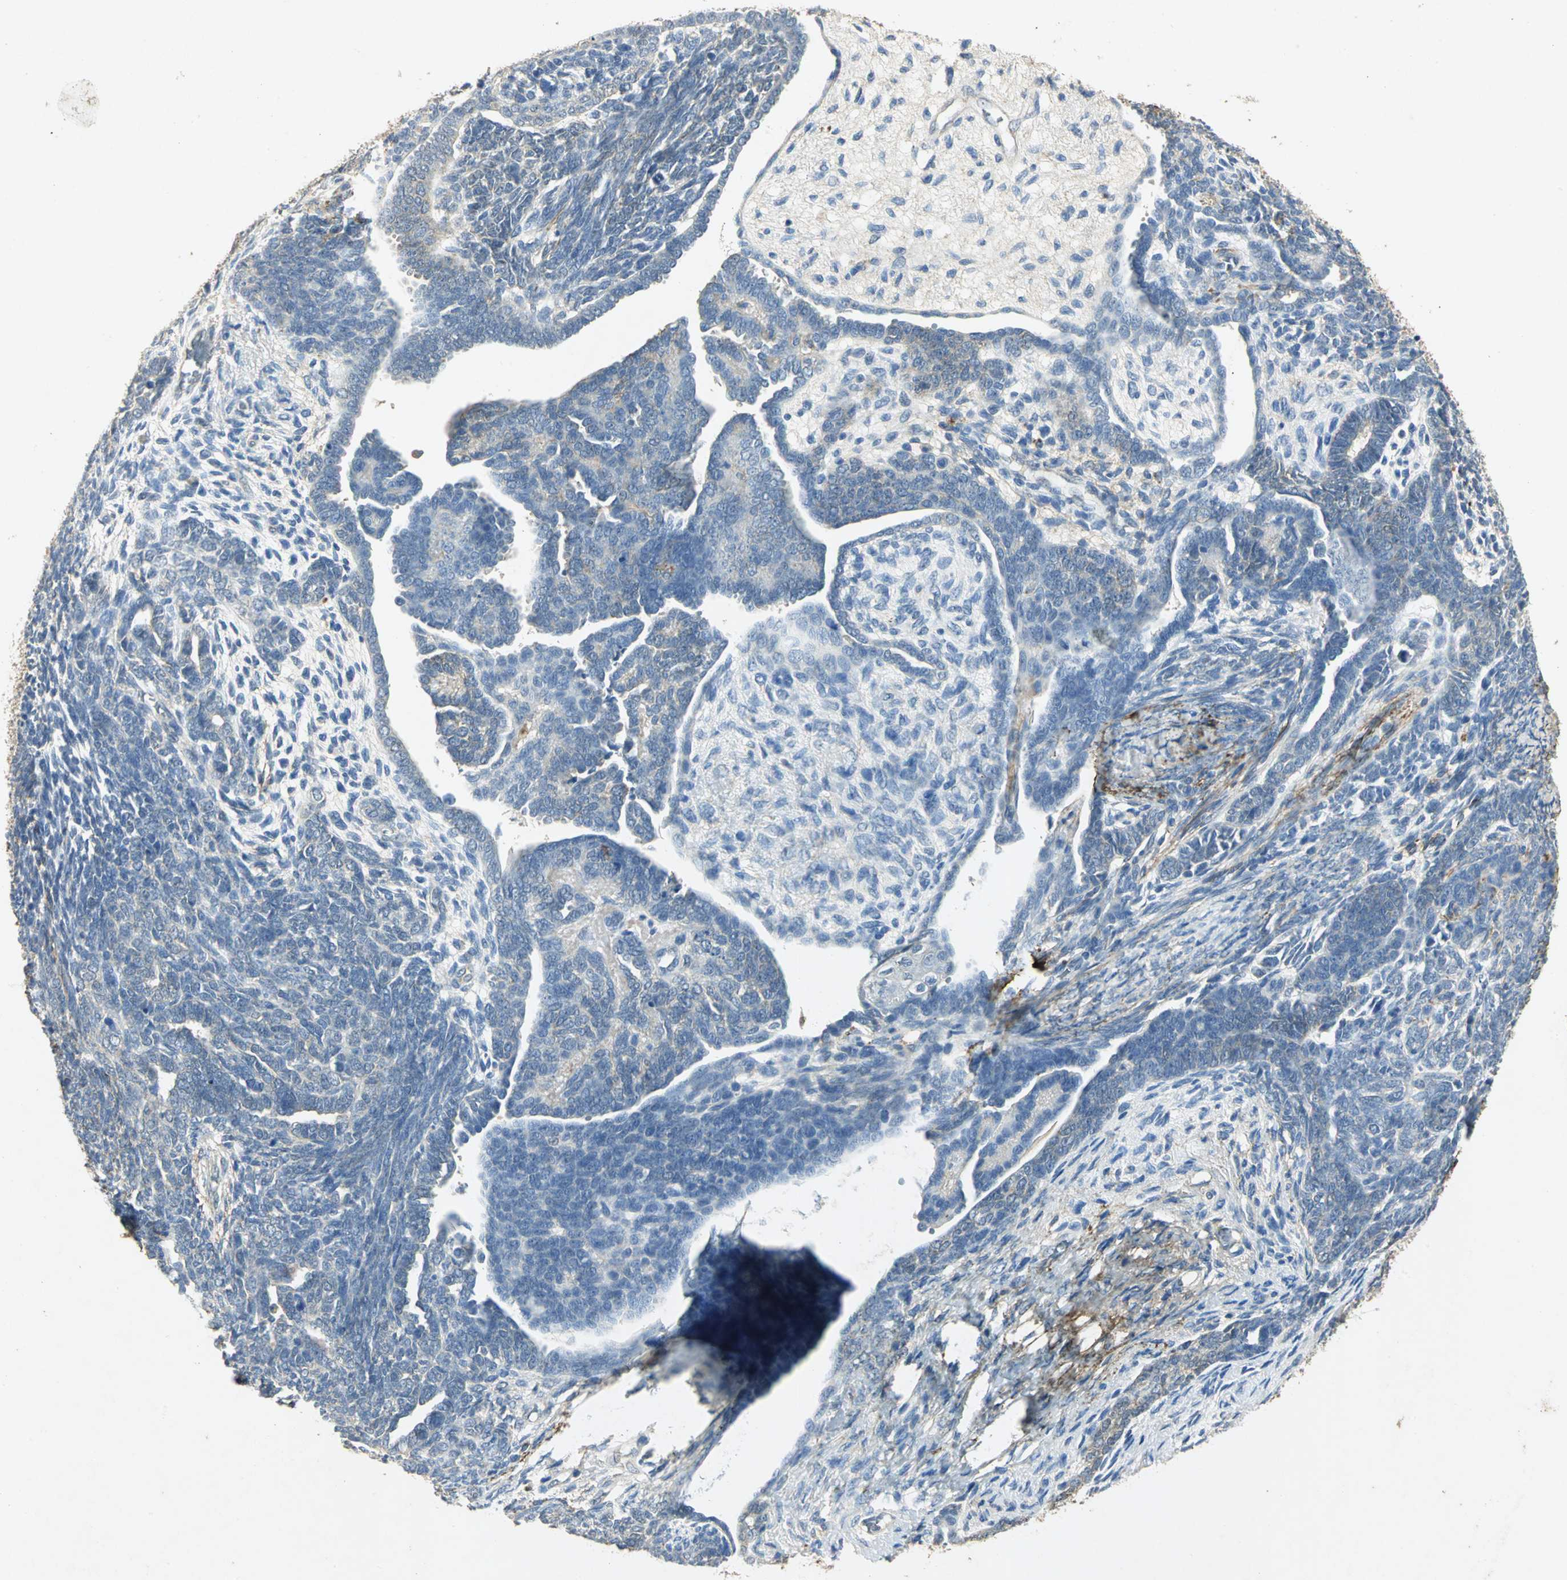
{"staining": {"intensity": "weak", "quantity": "<25%", "location": "cytoplasmic/membranous"}, "tissue": "endometrial cancer", "cell_type": "Tumor cells", "image_type": "cancer", "snomed": [{"axis": "morphology", "description": "Neoplasm, malignant, NOS"}, {"axis": "topography", "description": "Endometrium"}], "caption": "Immunohistochemistry histopathology image of neoplastic tissue: human malignant neoplasm (endometrial) stained with DAB (3,3'-diaminobenzidine) exhibits no significant protein expression in tumor cells. Nuclei are stained in blue.", "gene": "ASB9", "patient": {"sex": "female", "age": 74}}